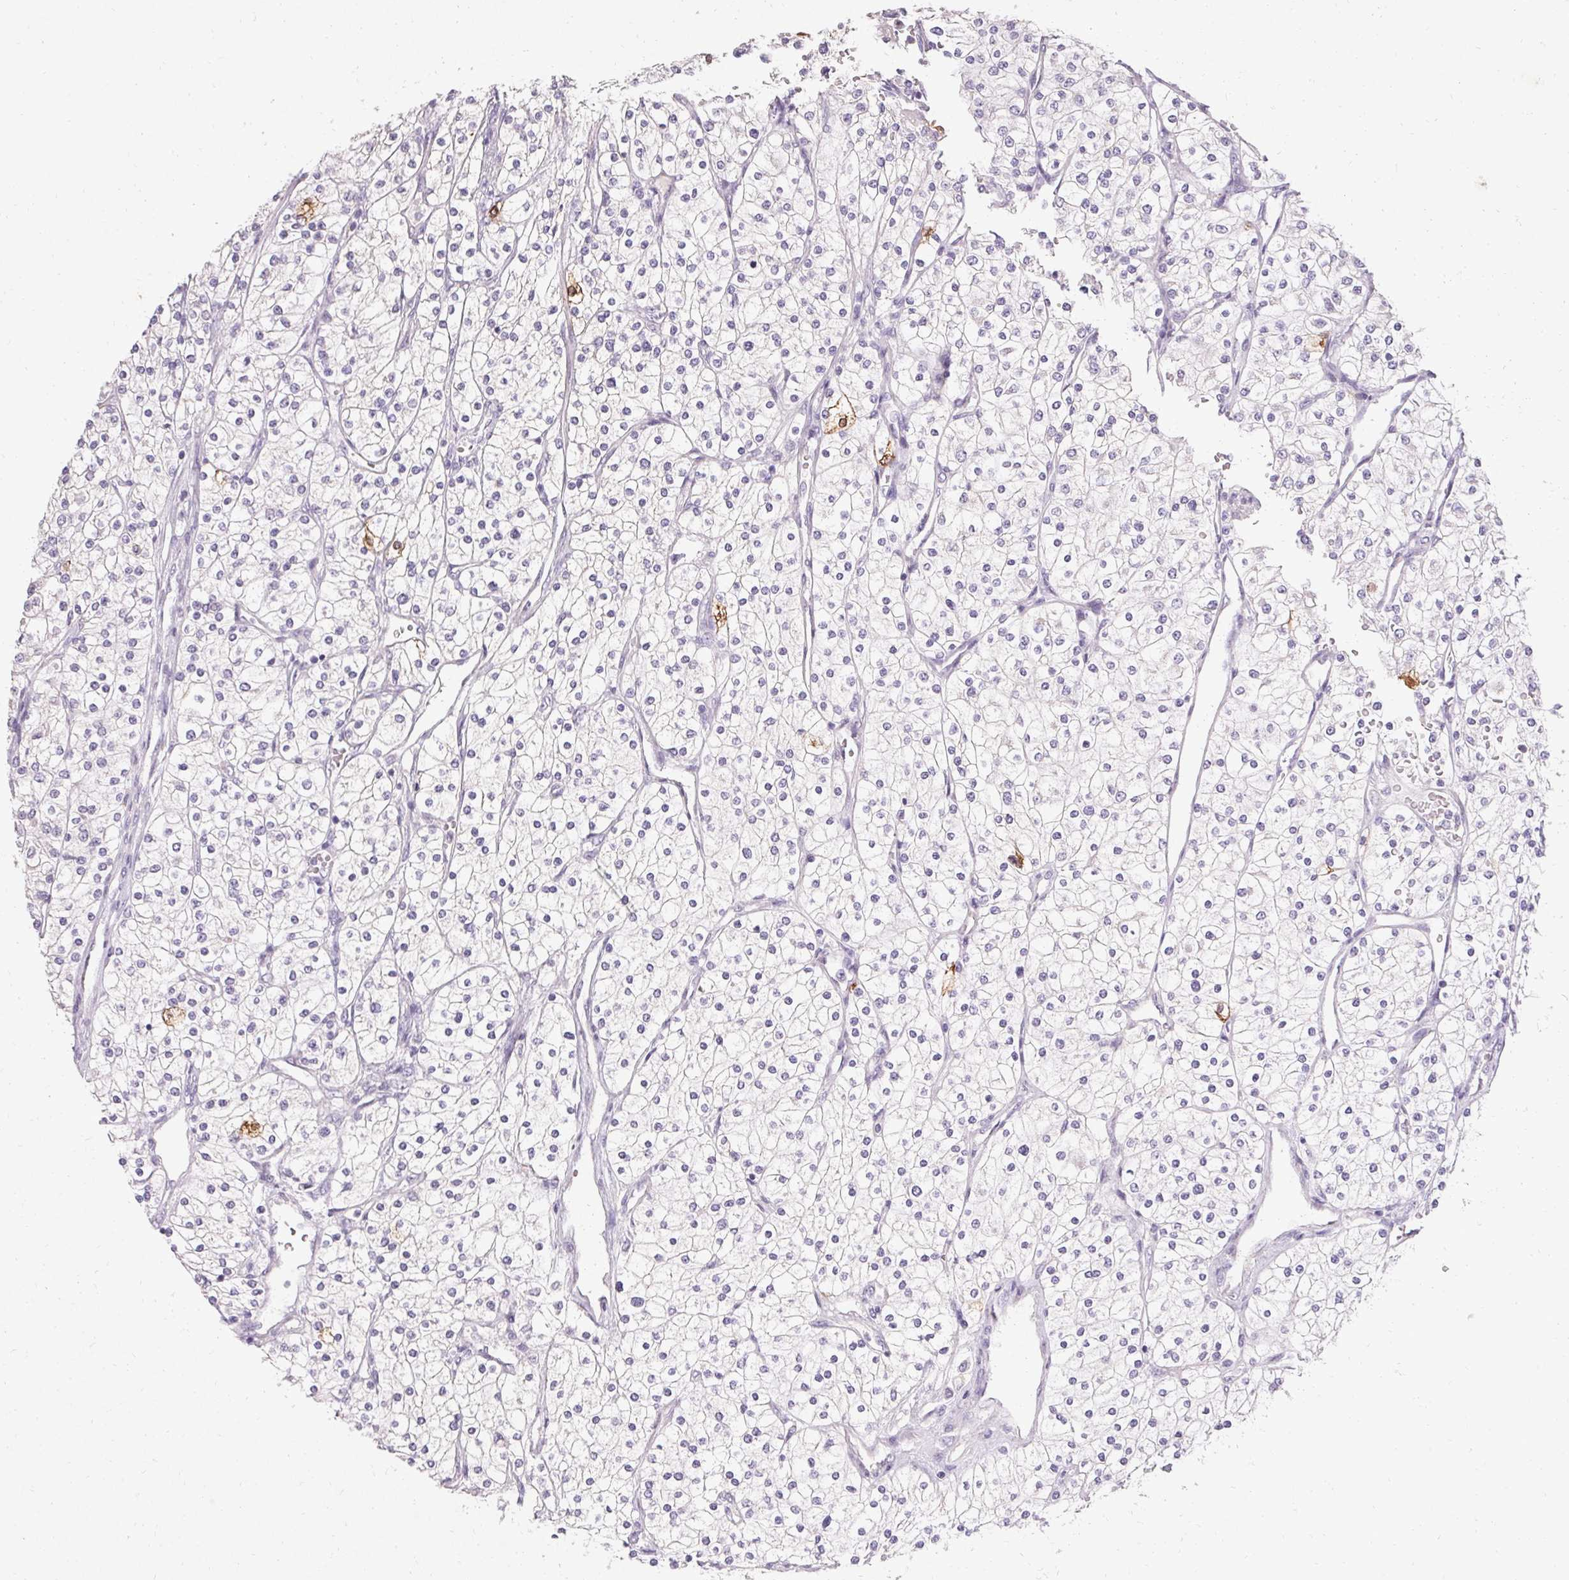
{"staining": {"intensity": "negative", "quantity": "none", "location": "none"}, "tissue": "renal cancer", "cell_type": "Tumor cells", "image_type": "cancer", "snomed": [{"axis": "morphology", "description": "Adenocarcinoma, NOS"}, {"axis": "topography", "description": "Kidney"}], "caption": "Immunohistochemistry (IHC) of human renal adenocarcinoma reveals no expression in tumor cells. (DAB immunohistochemistry (IHC) with hematoxylin counter stain).", "gene": "HSD17B3", "patient": {"sex": "male", "age": 80}}